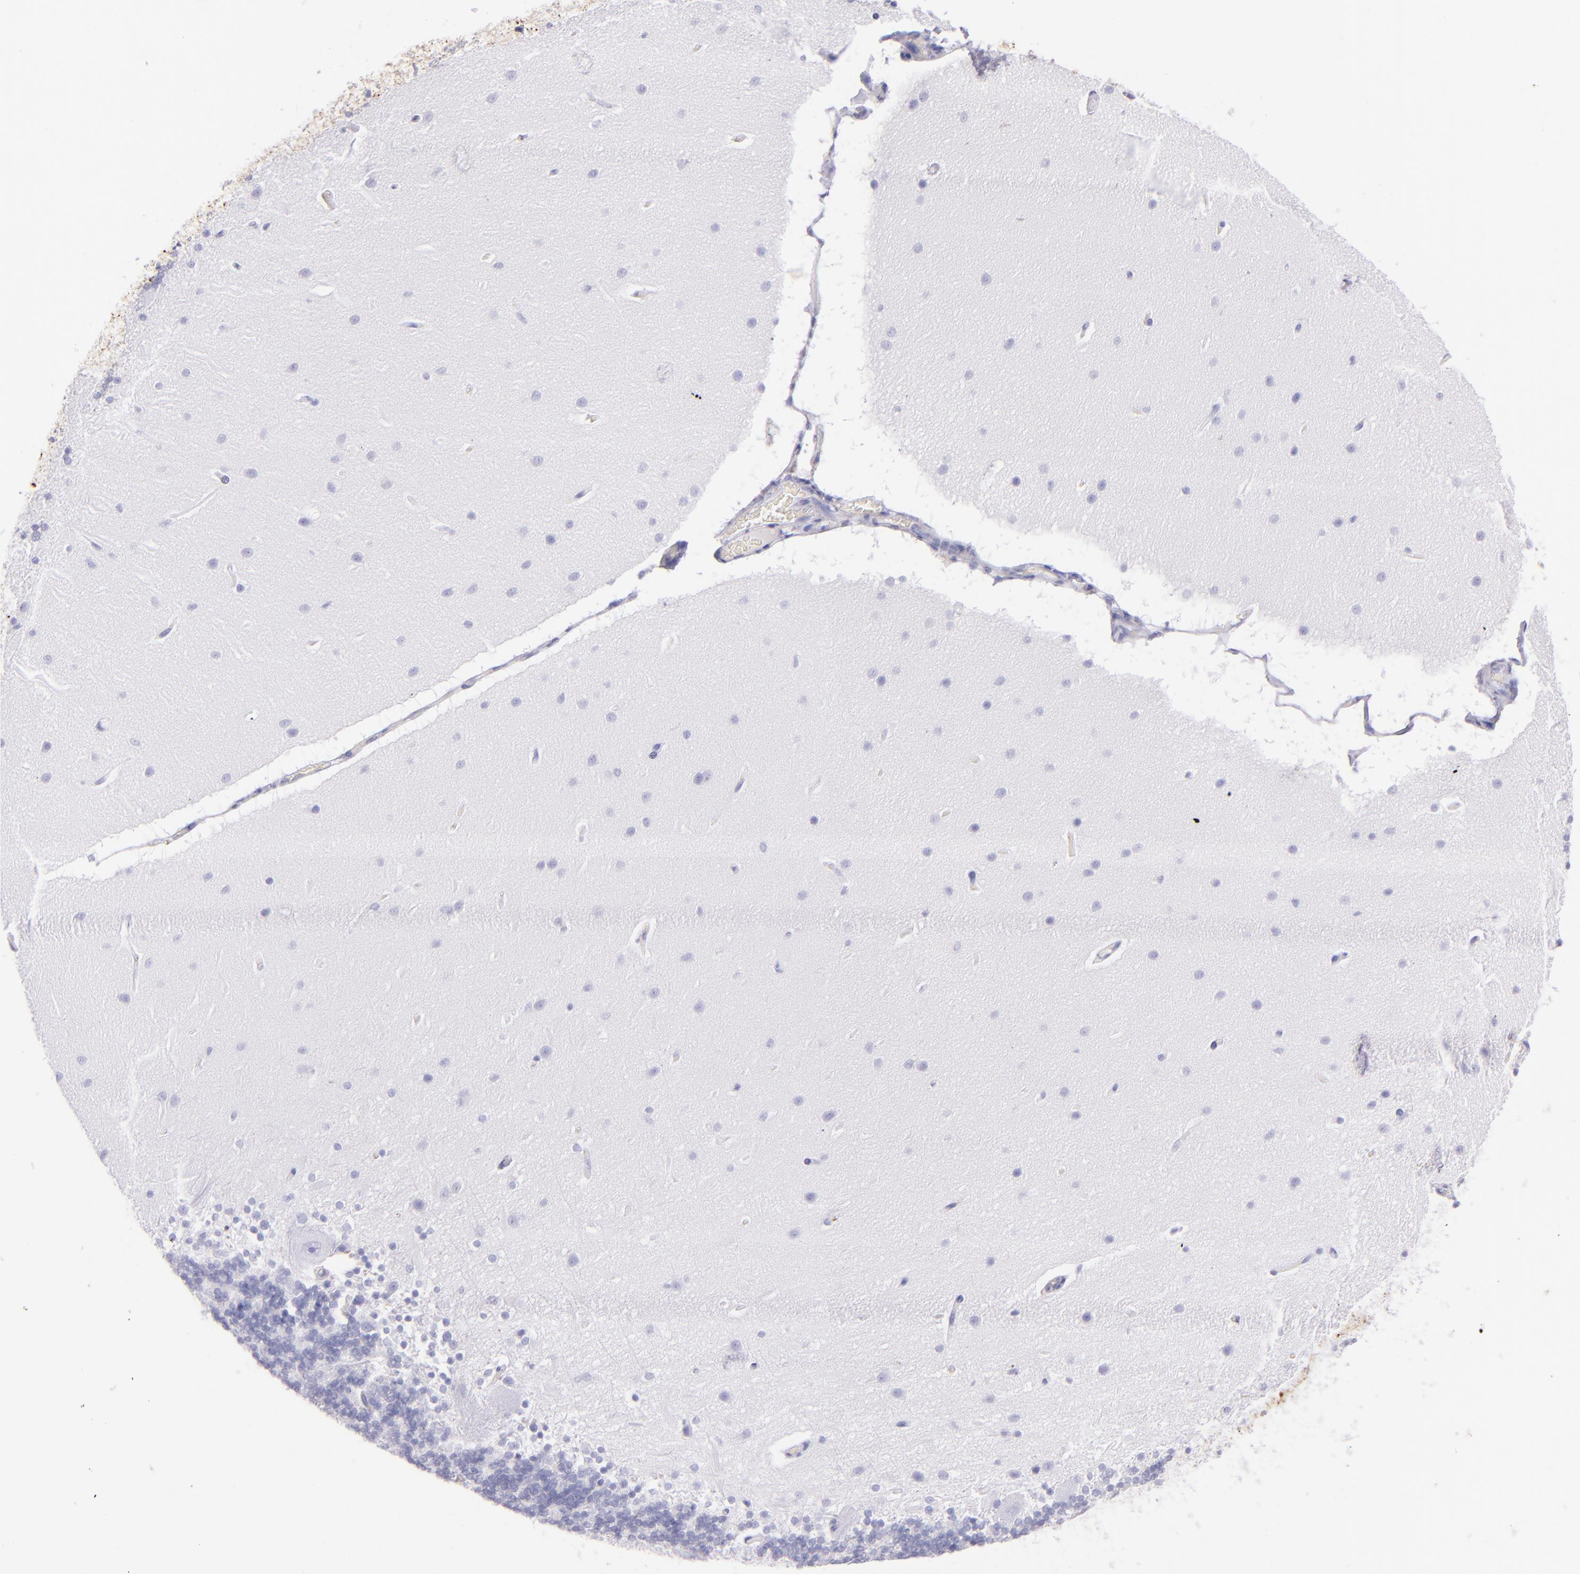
{"staining": {"intensity": "negative", "quantity": "none", "location": "none"}, "tissue": "cerebellum", "cell_type": "Cells in granular layer", "image_type": "normal", "snomed": [{"axis": "morphology", "description": "Normal tissue, NOS"}, {"axis": "topography", "description": "Cerebellum"}], "caption": "This histopathology image is of unremarkable cerebellum stained with IHC to label a protein in brown with the nuclei are counter-stained blue. There is no staining in cells in granular layer.", "gene": "SFTPA2", "patient": {"sex": "female", "age": 54}}